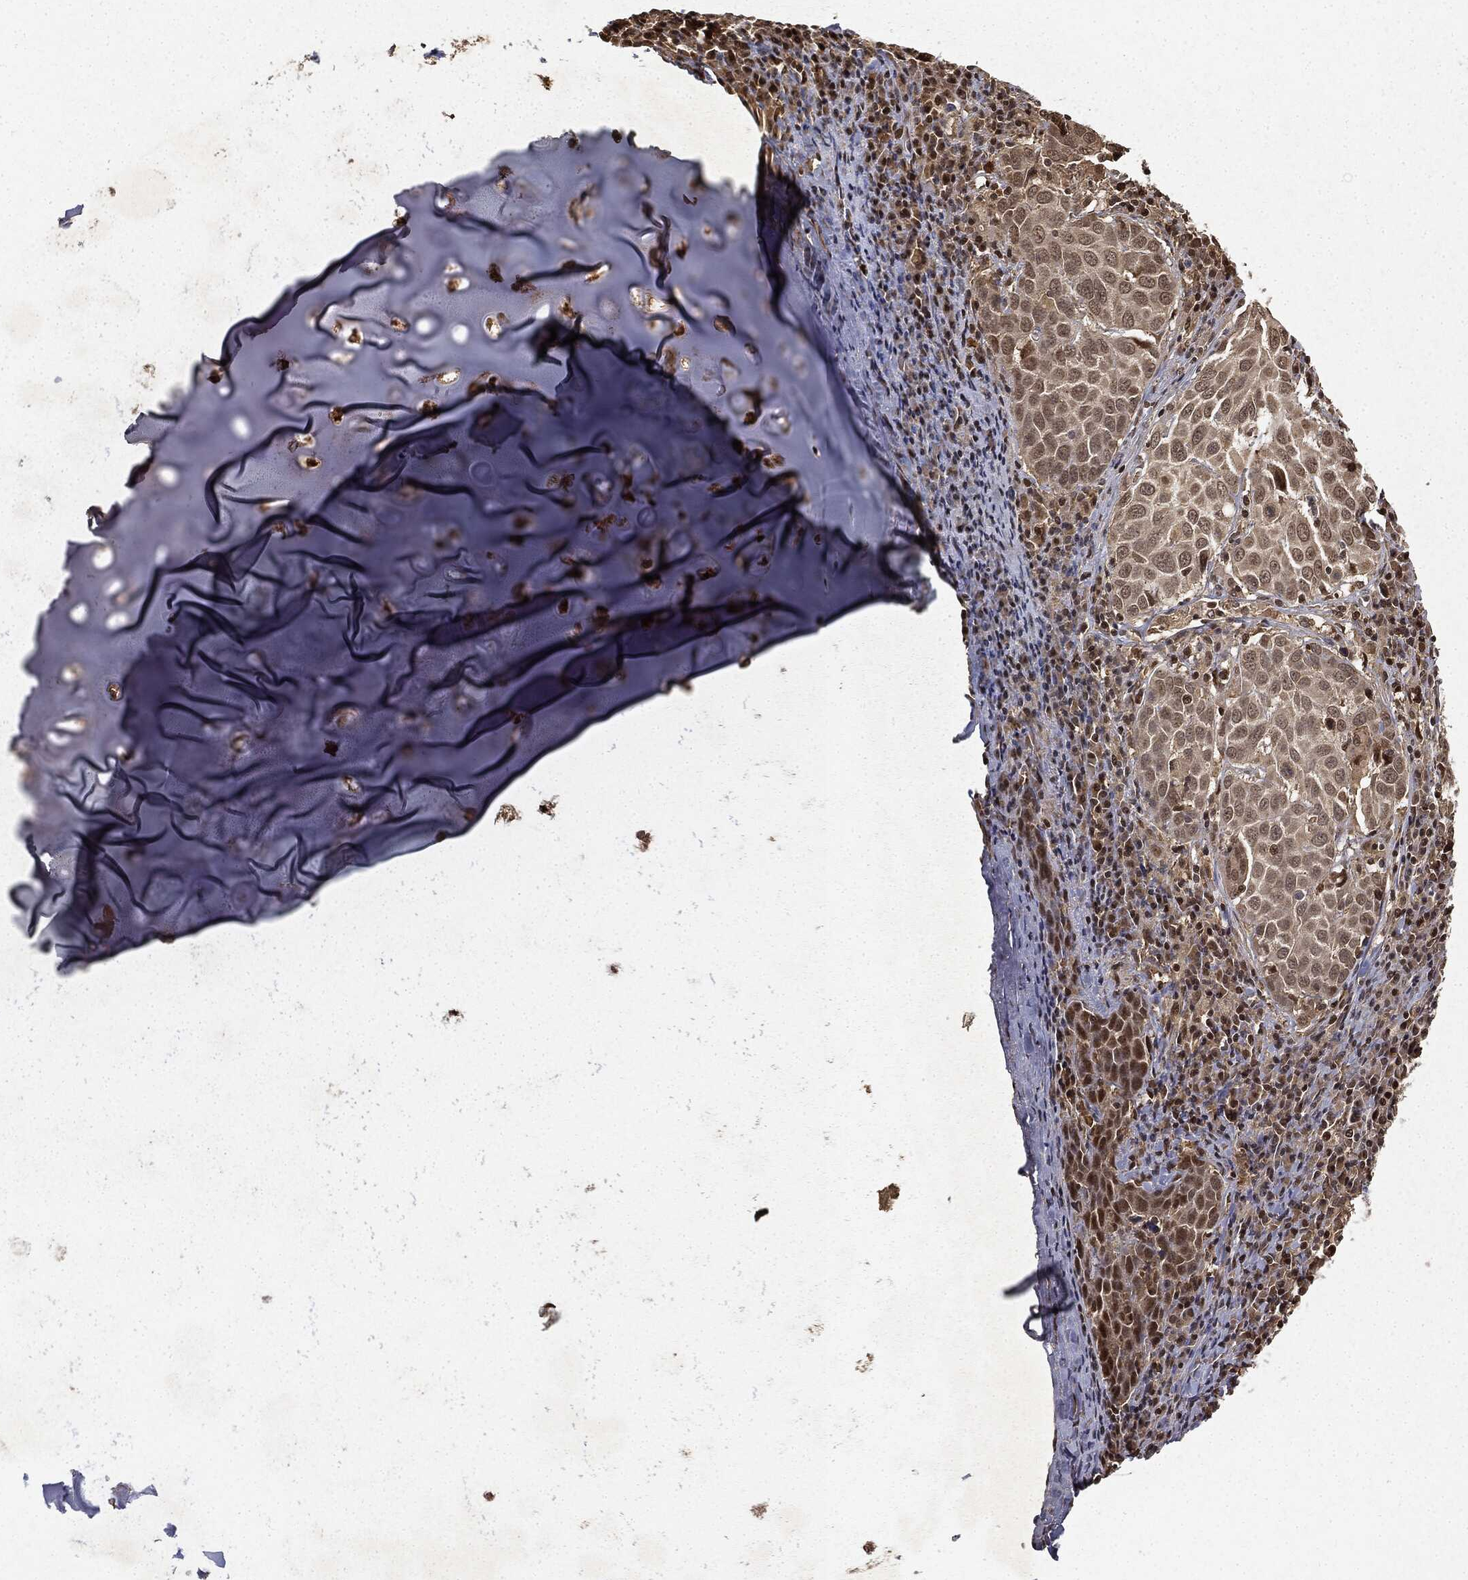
{"staining": {"intensity": "moderate", "quantity": "25%-75%", "location": "cytoplasmic/membranous,nuclear"}, "tissue": "lung cancer", "cell_type": "Tumor cells", "image_type": "cancer", "snomed": [{"axis": "morphology", "description": "Squamous cell carcinoma, NOS"}, {"axis": "topography", "description": "Lung"}], "caption": "Immunohistochemistry (IHC) (DAB (3,3'-diaminobenzidine)) staining of lung cancer displays moderate cytoplasmic/membranous and nuclear protein staining in about 25%-75% of tumor cells.", "gene": "ZNHIT6", "patient": {"sex": "male", "age": 57}}